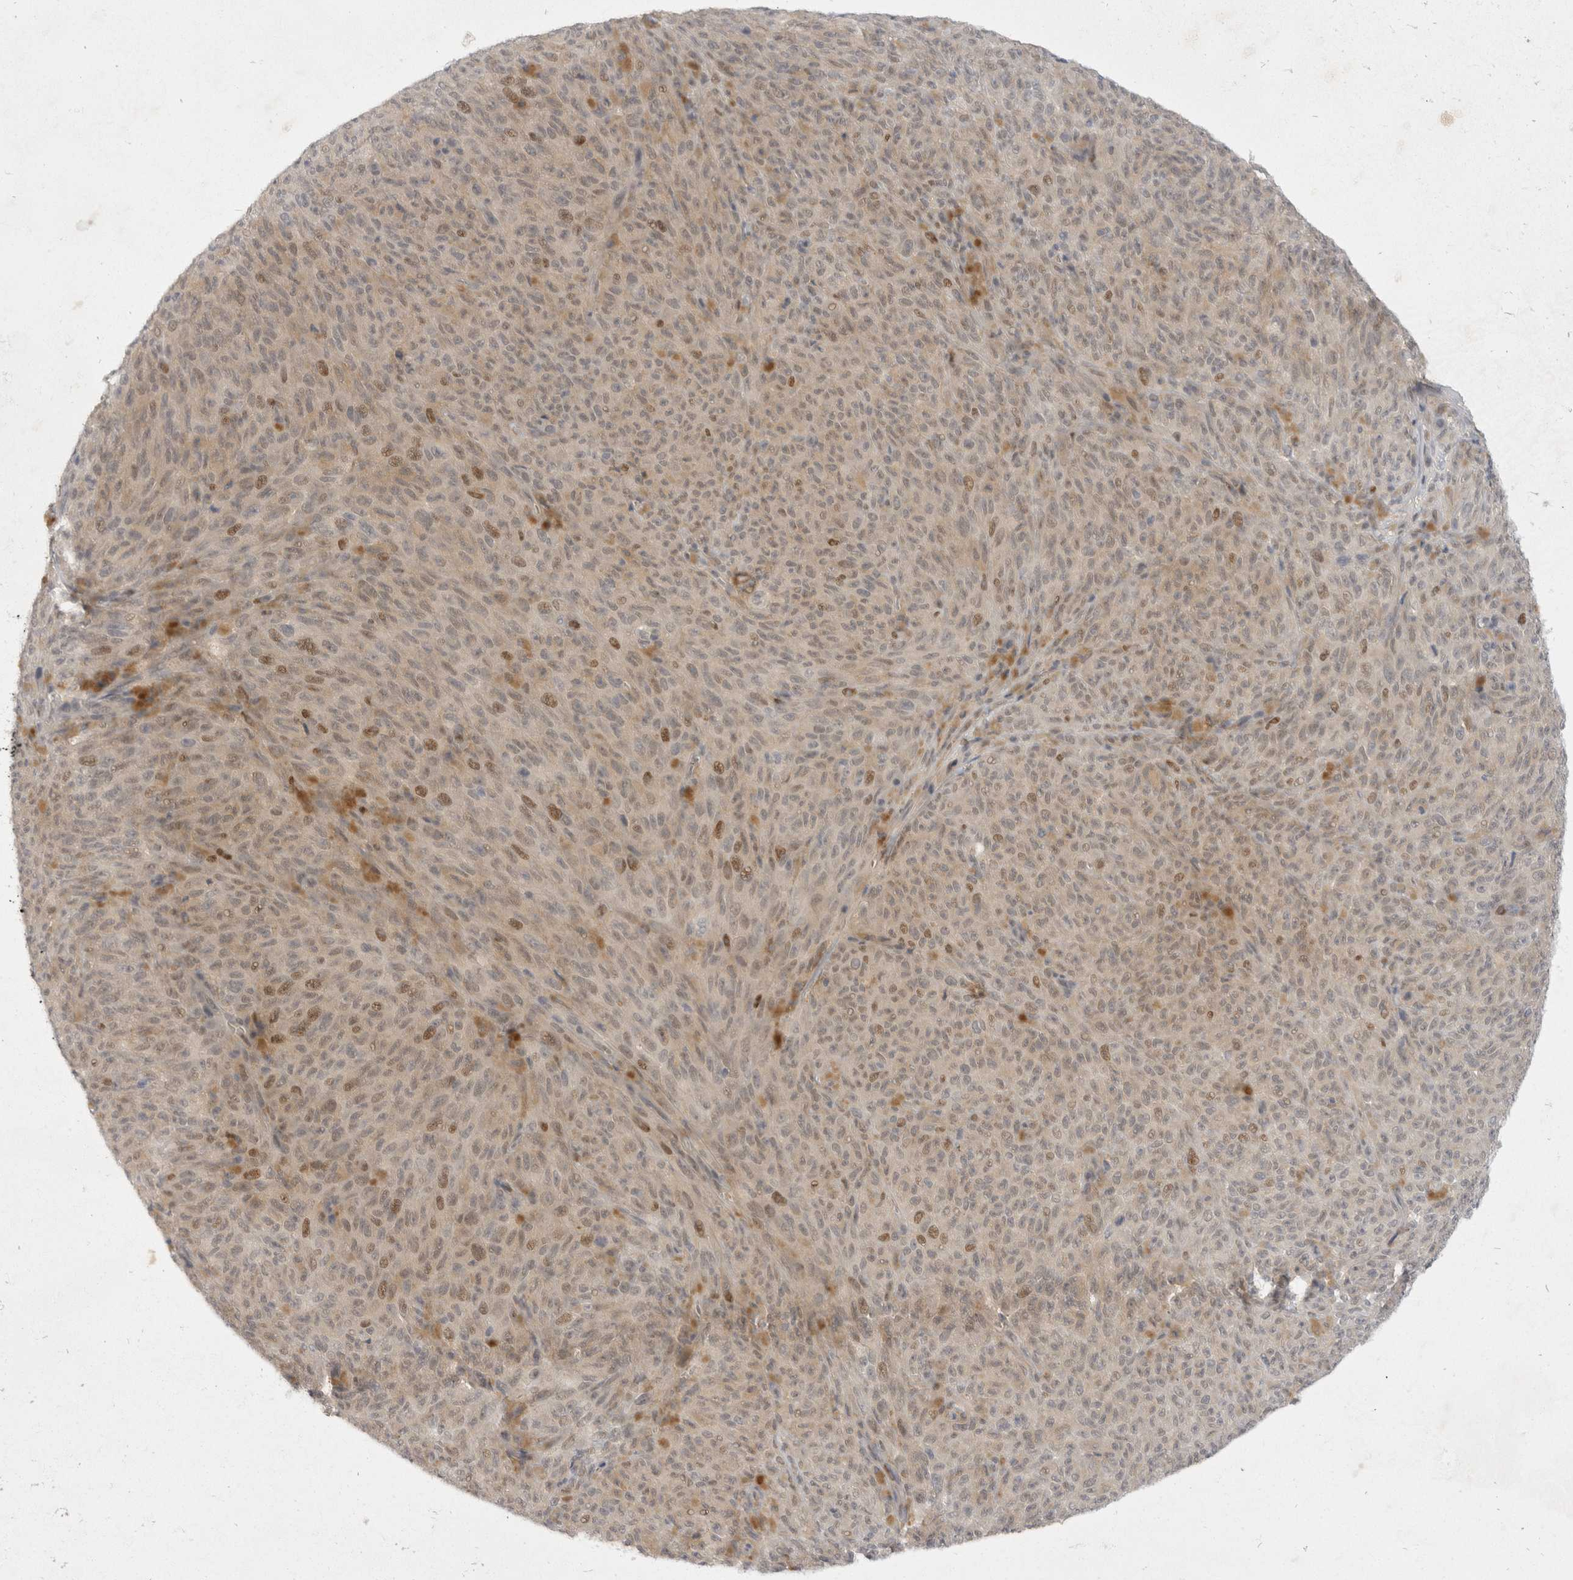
{"staining": {"intensity": "moderate", "quantity": "25%-75%", "location": "nuclear"}, "tissue": "melanoma", "cell_type": "Tumor cells", "image_type": "cancer", "snomed": [{"axis": "morphology", "description": "Malignant melanoma, NOS"}, {"axis": "topography", "description": "Skin"}], "caption": "Brown immunohistochemical staining in human malignant melanoma exhibits moderate nuclear positivity in about 25%-75% of tumor cells. Nuclei are stained in blue.", "gene": "TOM1L2", "patient": {"sex": "female", "age": 82}}